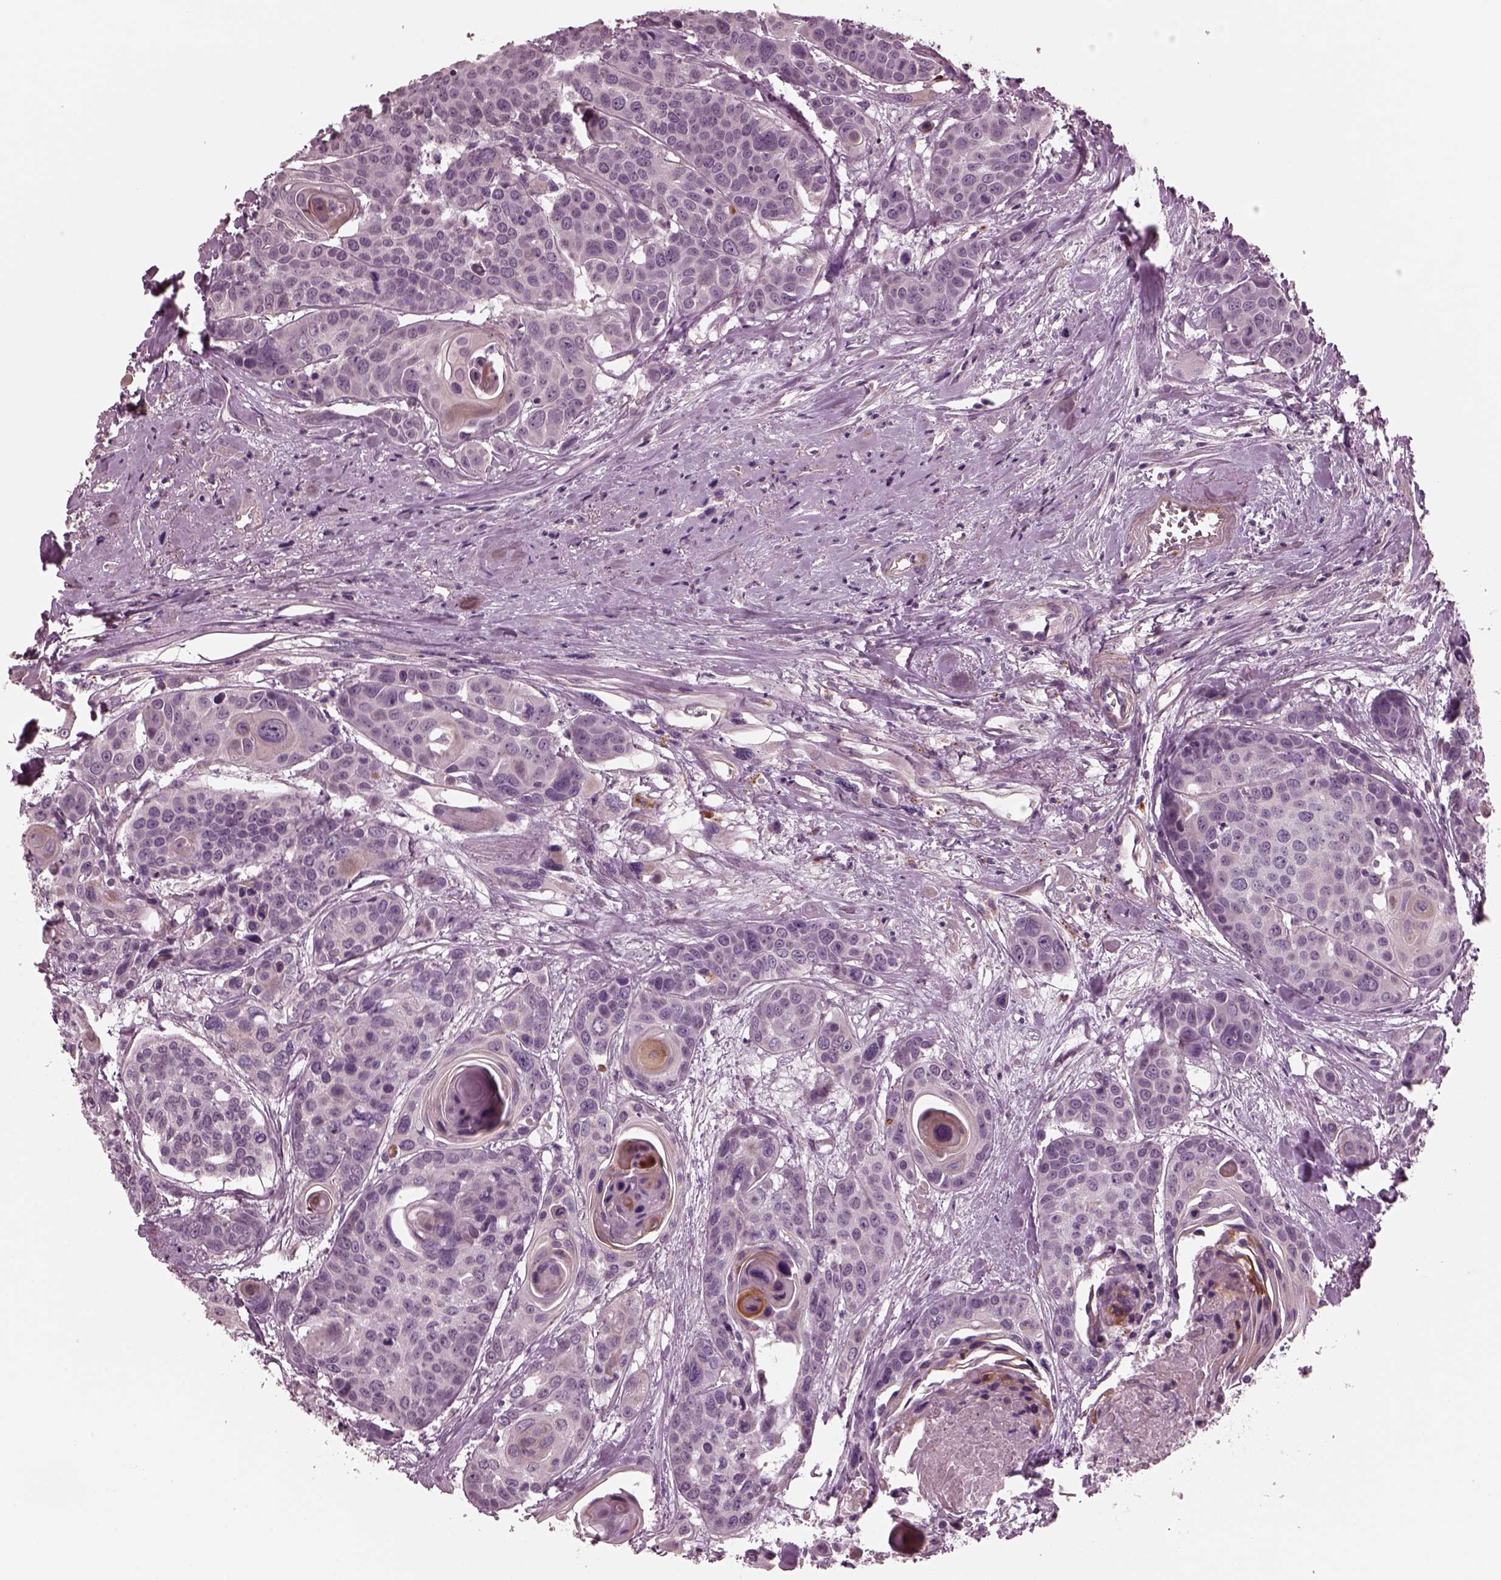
{"staining": {"intensity": "negative", "quantity": "none", "location": "none"}, "tissue": "head and neck cancer", "cell_type": "Tumor cells", "image_type": "cancer", "snomed": [{"axis": "morphology", "description": "Squamous cell carcinoma, NOS"}, {"axis": "topography", "description": "Oral tissue"}, {"axis": "topography", "description": "Head-Neck"}], "caption": "Tumor cells show no significant protein expression in head and neck cancer.", "gene": "KIF6", "patient": {"sex": "male", "age": 56}}